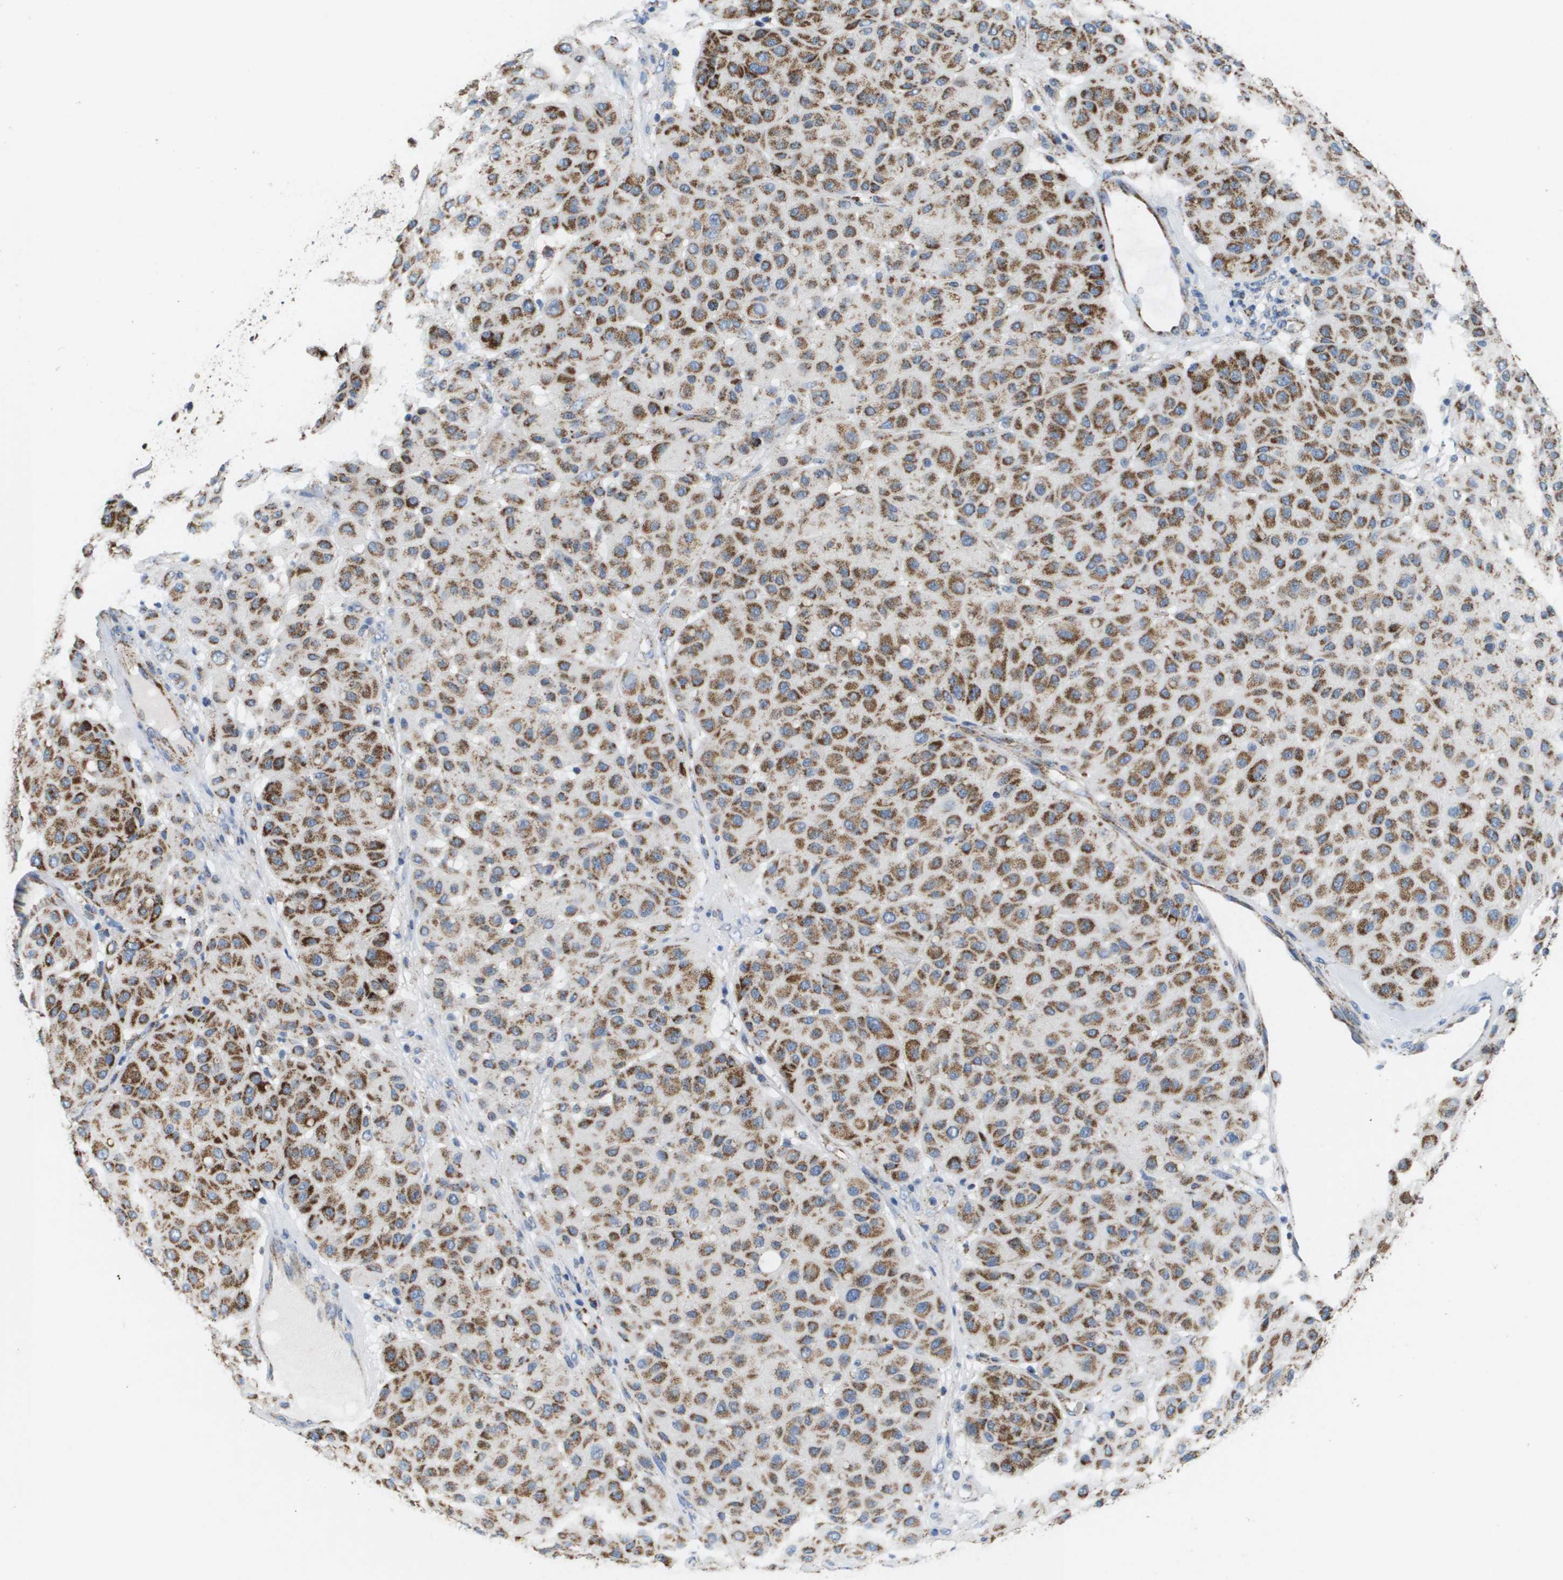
{"staining": {"intensity": "strong", "quantity": ">75%", "location": "cytoplasmic/membranous"}, "tissue": "melanoma", "cell_type": "Tumor cells", "image_type": "cancer", "snomed": [{"axis": "morphology", "description": "Normal tissue, NOS"}, {"axis": "morphology", "description": "Malignant melanoma, Metastatic site"}, {"axis": "topography", "description": "Skin"}], "caption": "A high-resolution histopathology image shows IHC staining of malignant melanoma (metastatic site), which reveals strong cytoplasmic/membranous expression in about >75% of tumor cells. The staining was performed using DAB (3,3'-diaminobenzidine) to visualize the protein expression in brown, while the nuclei were stained in blue with hematoxylin (Magnification: 20x).", "gene": "ATP5F1B", "patient": {"sex": "male", "age": 41}}